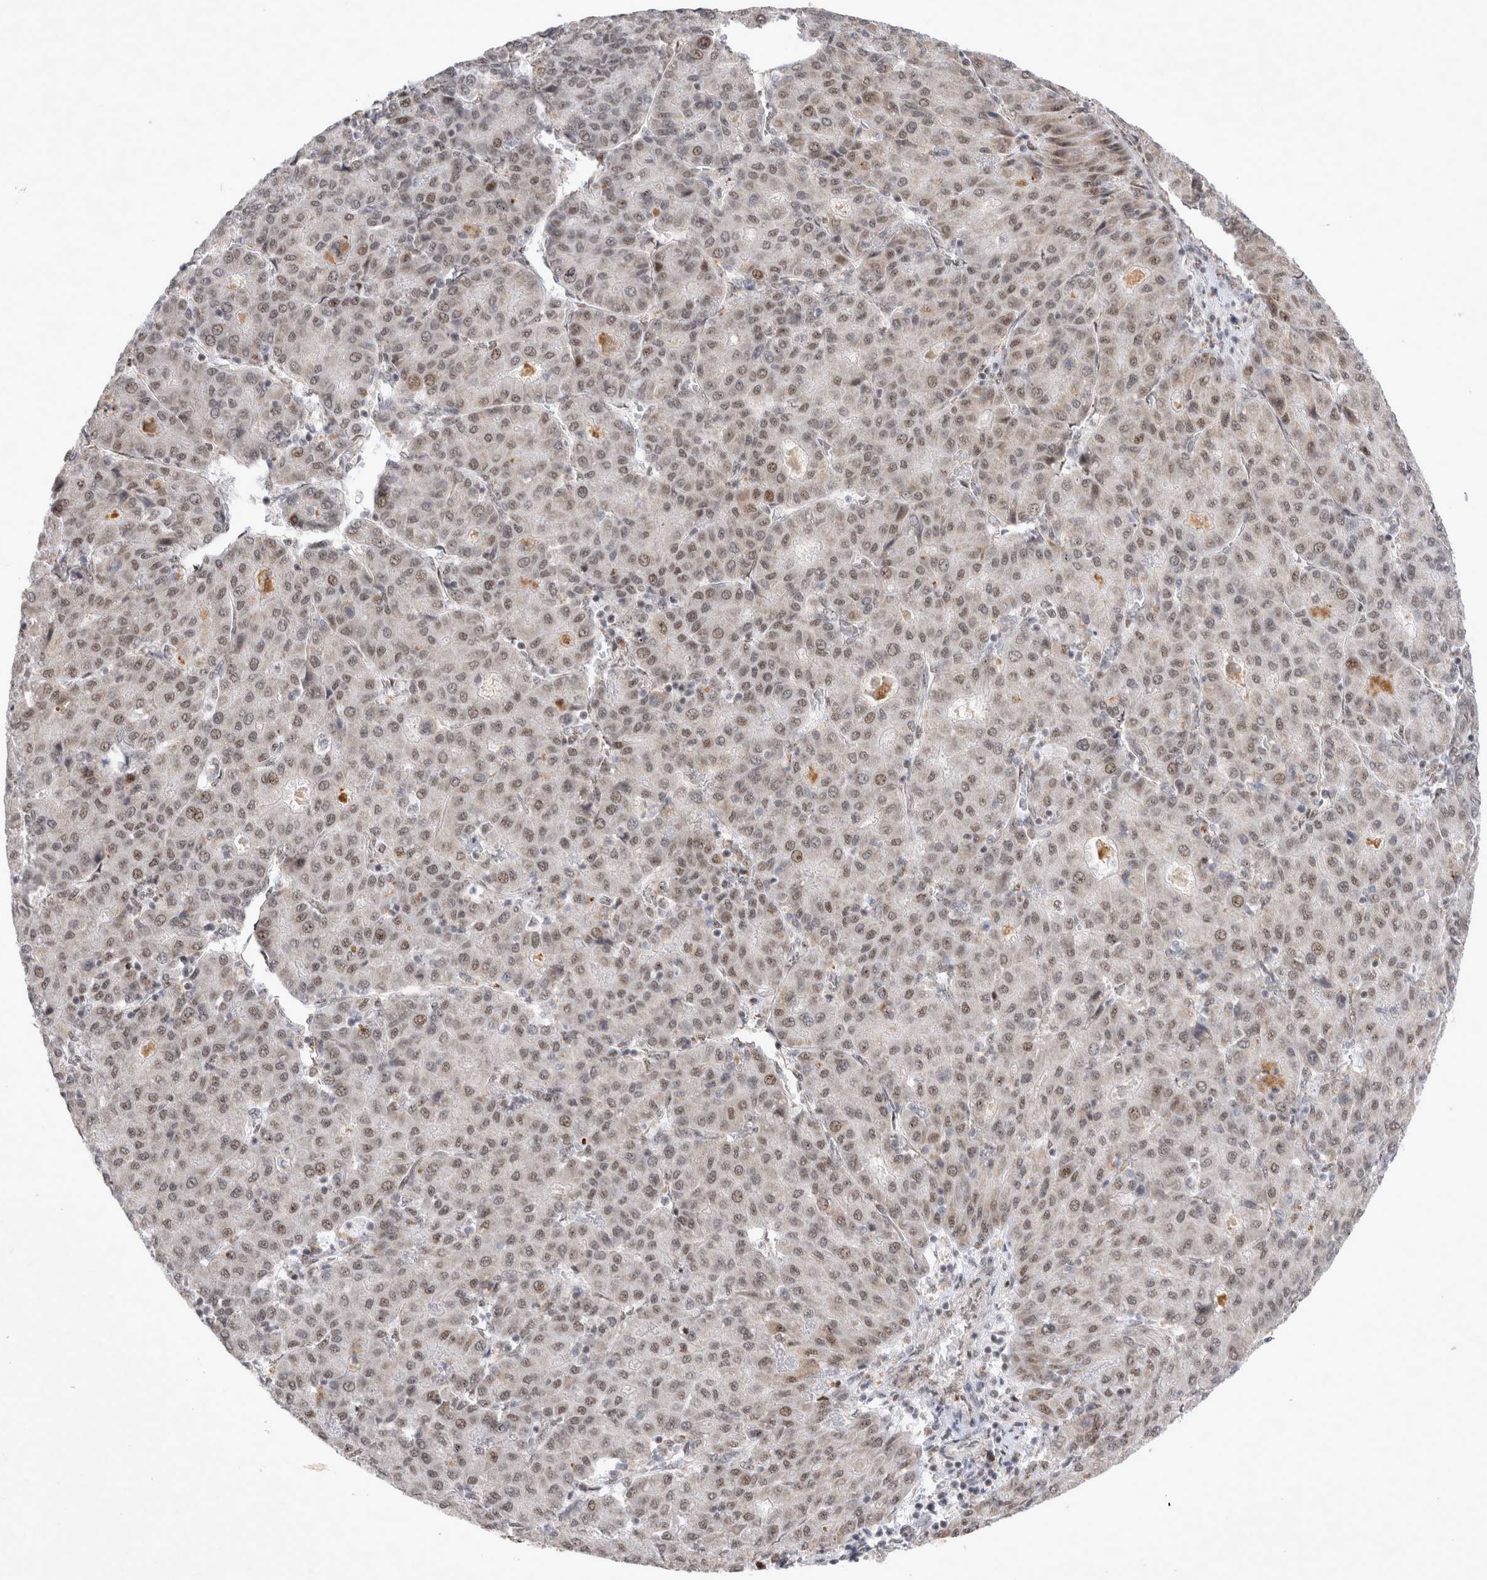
{"staining": {"intensity": "weak", "quantity": ">75%", "location": "nuclear"}, "tissue": "liver cancer", "cell_type": "Tumor cells", "image_type": "cancer", "snomed": [{"axis": "morphology", "description": "Carcinoma, Hepatocellular, NOS"}, {"axis": "topography", "description": "Liver"}], "caption": "The immunohistochemical stain highlights weak nuclear expression in tumor cells of hepatocellular carcinoma (liver) tissue.", "gene": "MRPL37", "patient": {"sex": "male", "age": 65}}